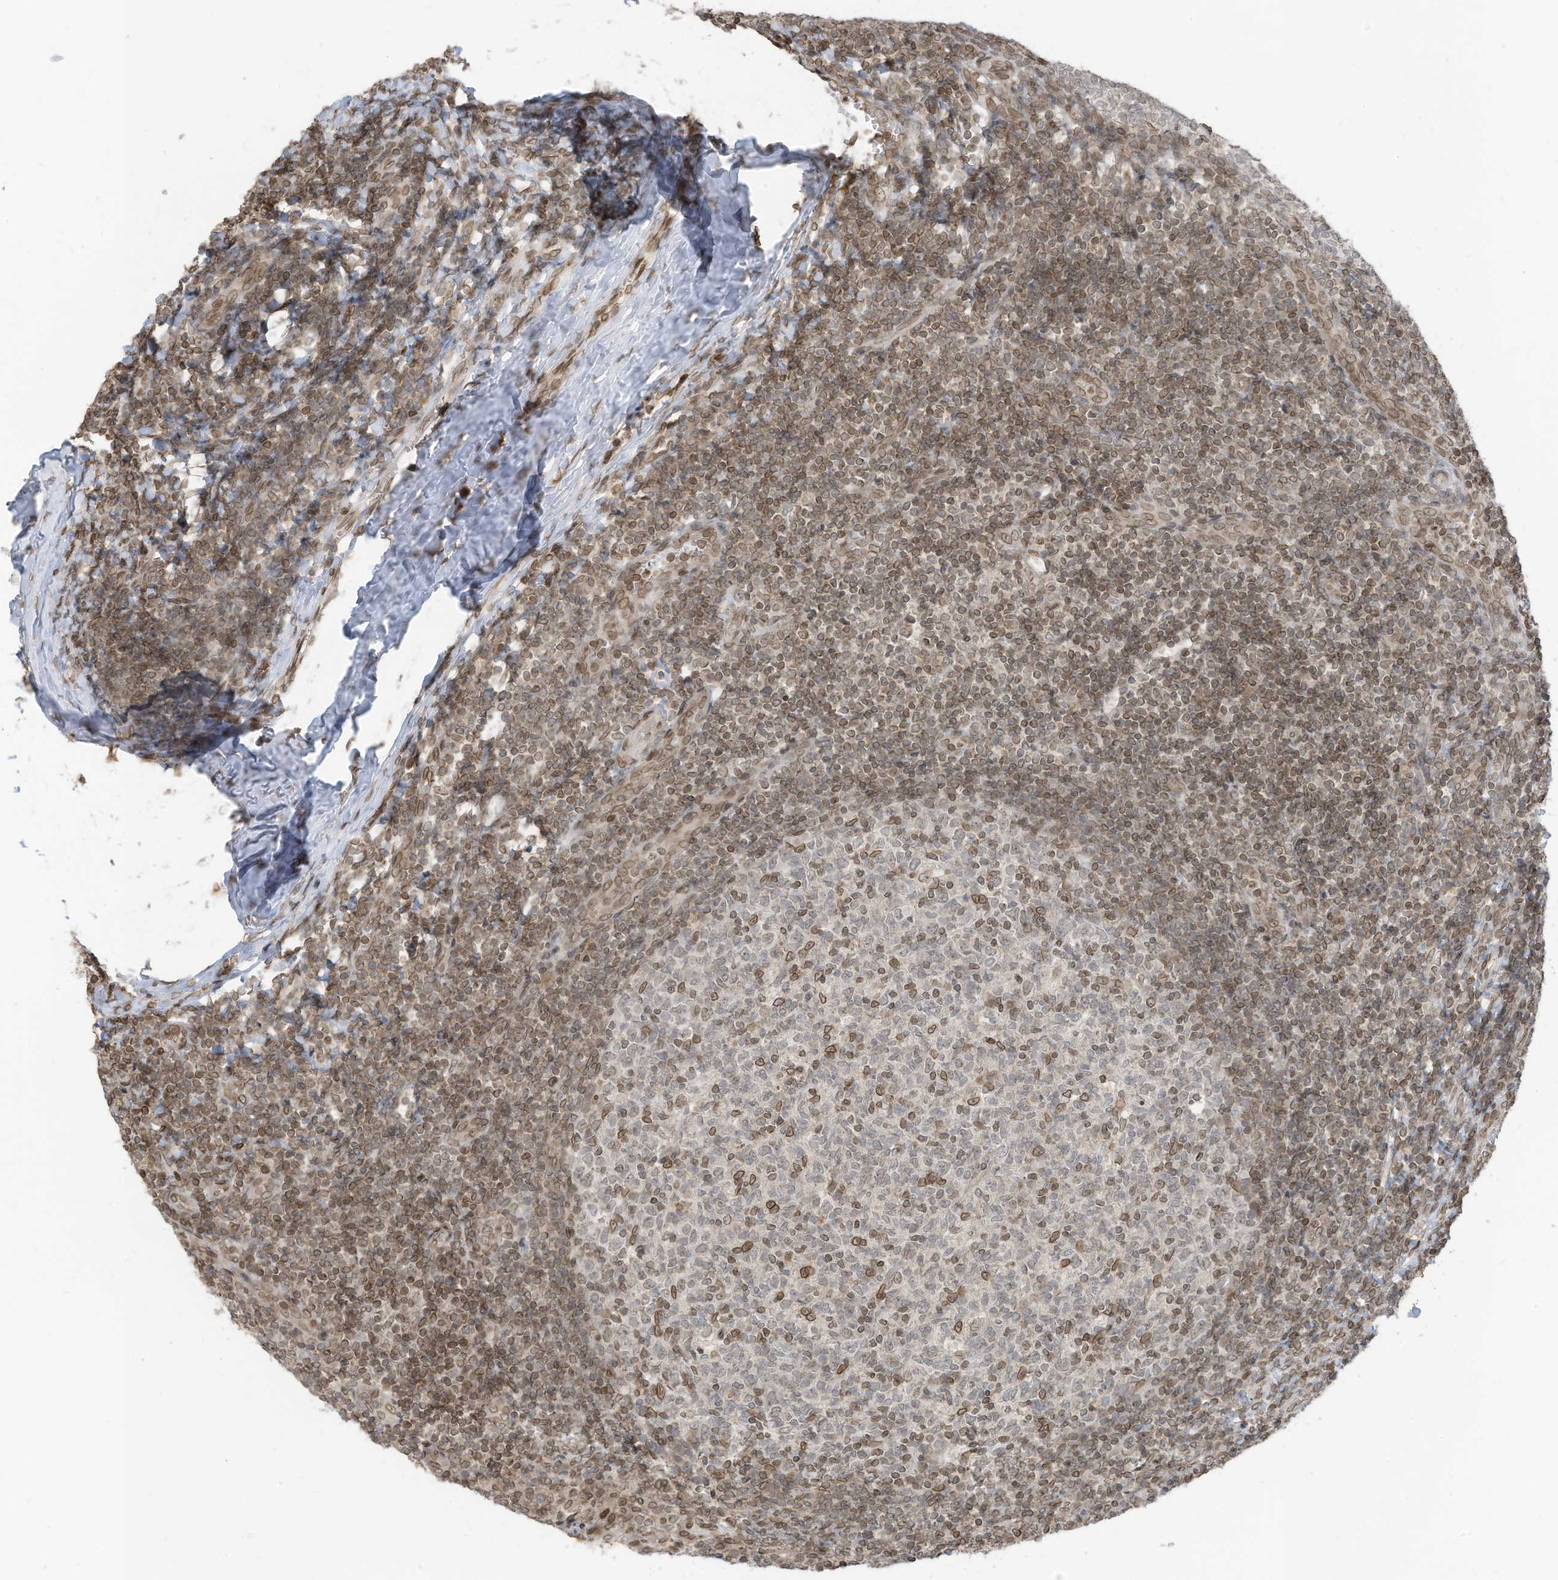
{"staining": {"intensity": "moderate", "quantity": "<25%", "location": "cytoplasmic/membranous,nuclear"}, "tissue": "tonsil", "cell_type": "Germinal center cells", "image_type": "normal", "snomed": [{"axis": "morphology", "description": "Normal tissue, NOS"}, {"axis": "topography", "description": "Tonsil"}], "caption": "Brown immunohistochemical staining in benign human tonsil displays moderate cytoplasmic/membranous,nuclear staining in approximately <25% of germinal center cells.", "gene": "RABL3", "patient": {"sex": "female", "age": 19}}